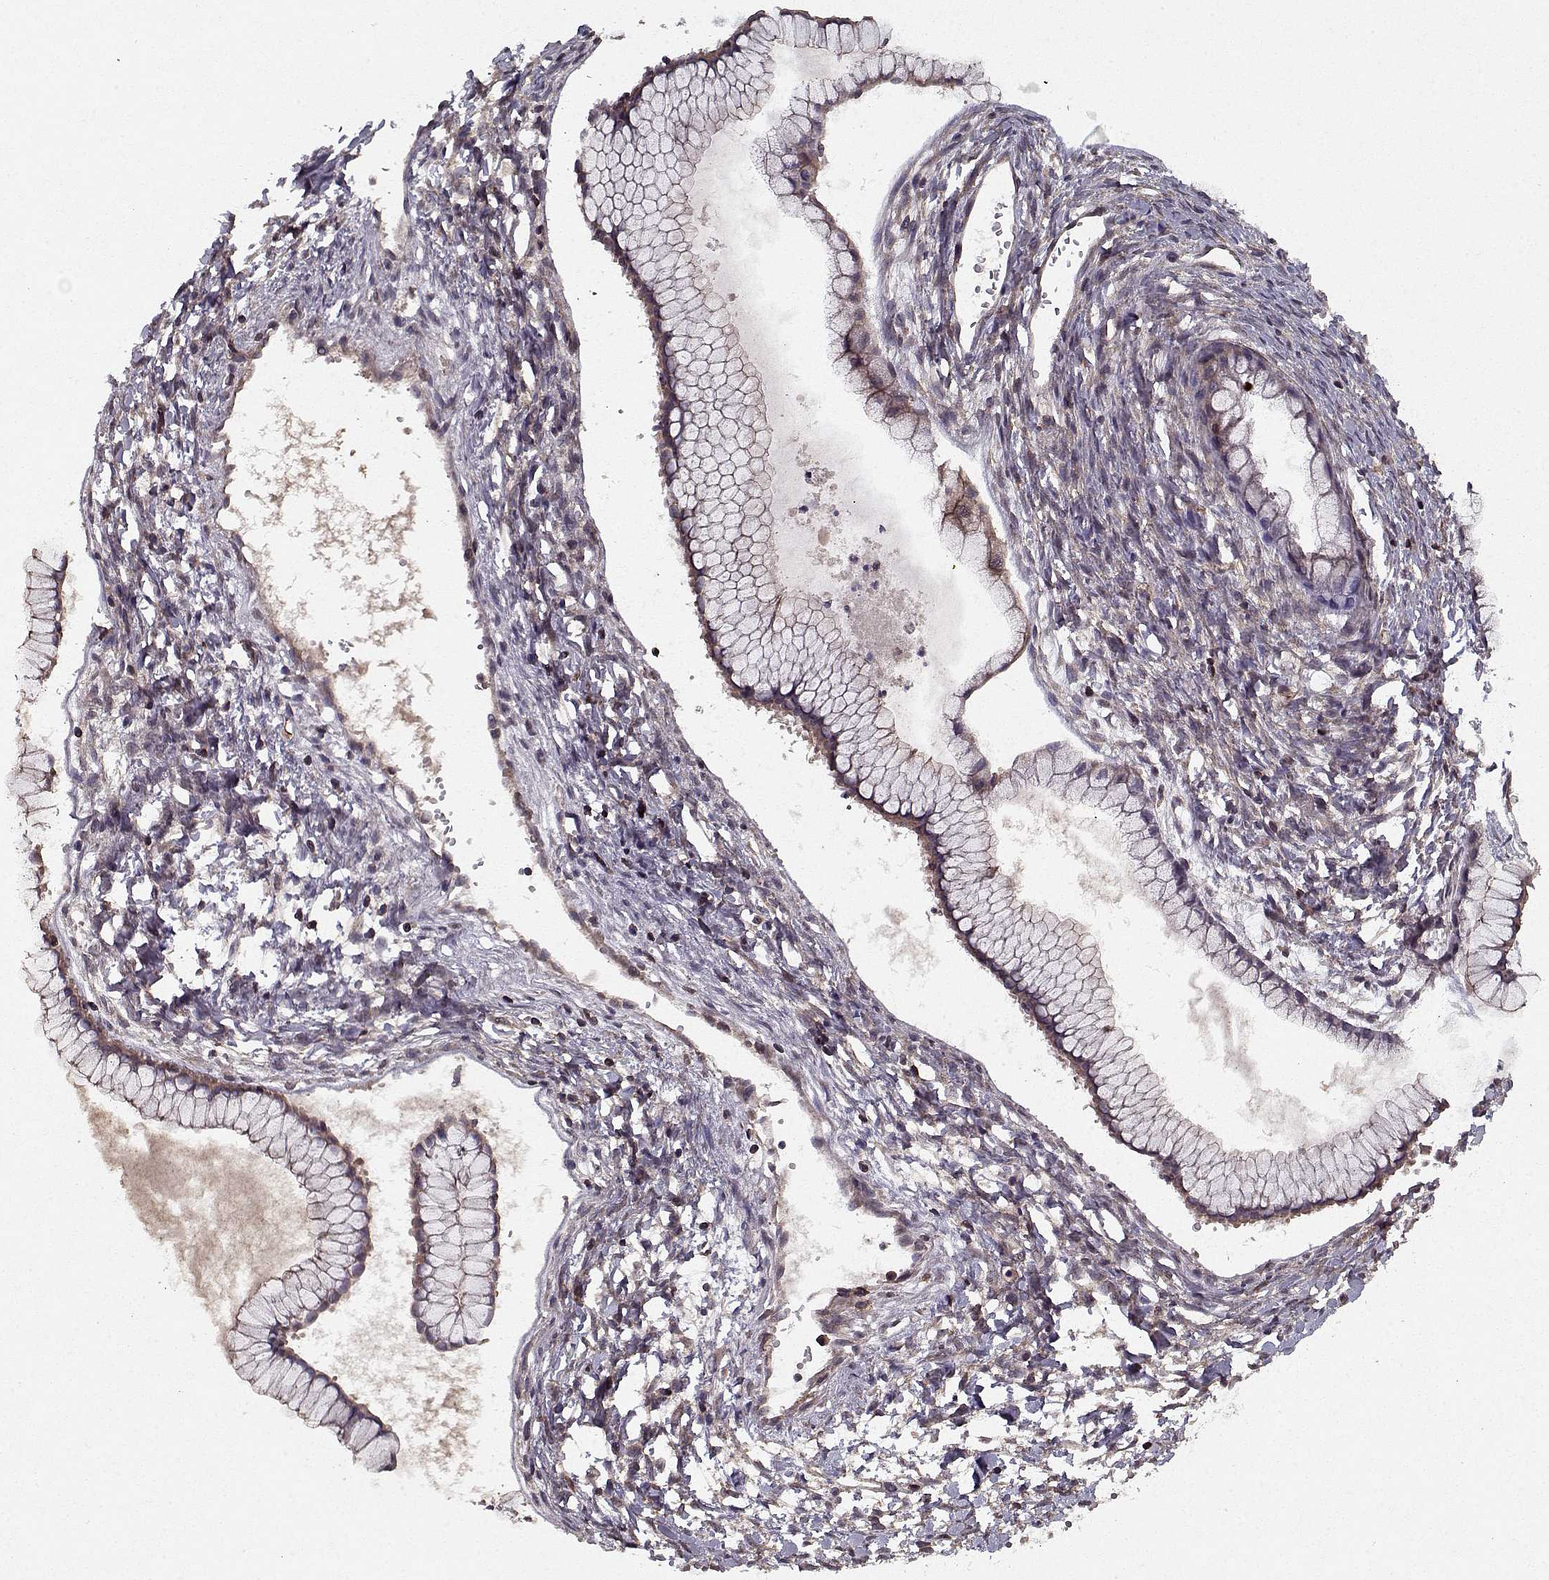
{"staining": {"intensity": "moderate", "quantity": ">75%", "location": "cytoplasmic/membranous"}, "tissue": "ovarian cancer", "cell_type": "Tumor cells", "image_type": "cancer", "snomed": [{"axis": "morphology", "description": "Cystadenocarcinoma, mucinous, NOS"}, {"axis": "topography", "description": "Ovary"}], "caption": "Approximately >75% of tumor cells in human ovarian cancer (mucinous cystadenocarcinoma) display moderate cytoplasmic/membranous protein positivity as visualized by brown immunohistochemical staining.", "gene": "PPP1R12A", "patient": {"sex": "female", "age": 41}}